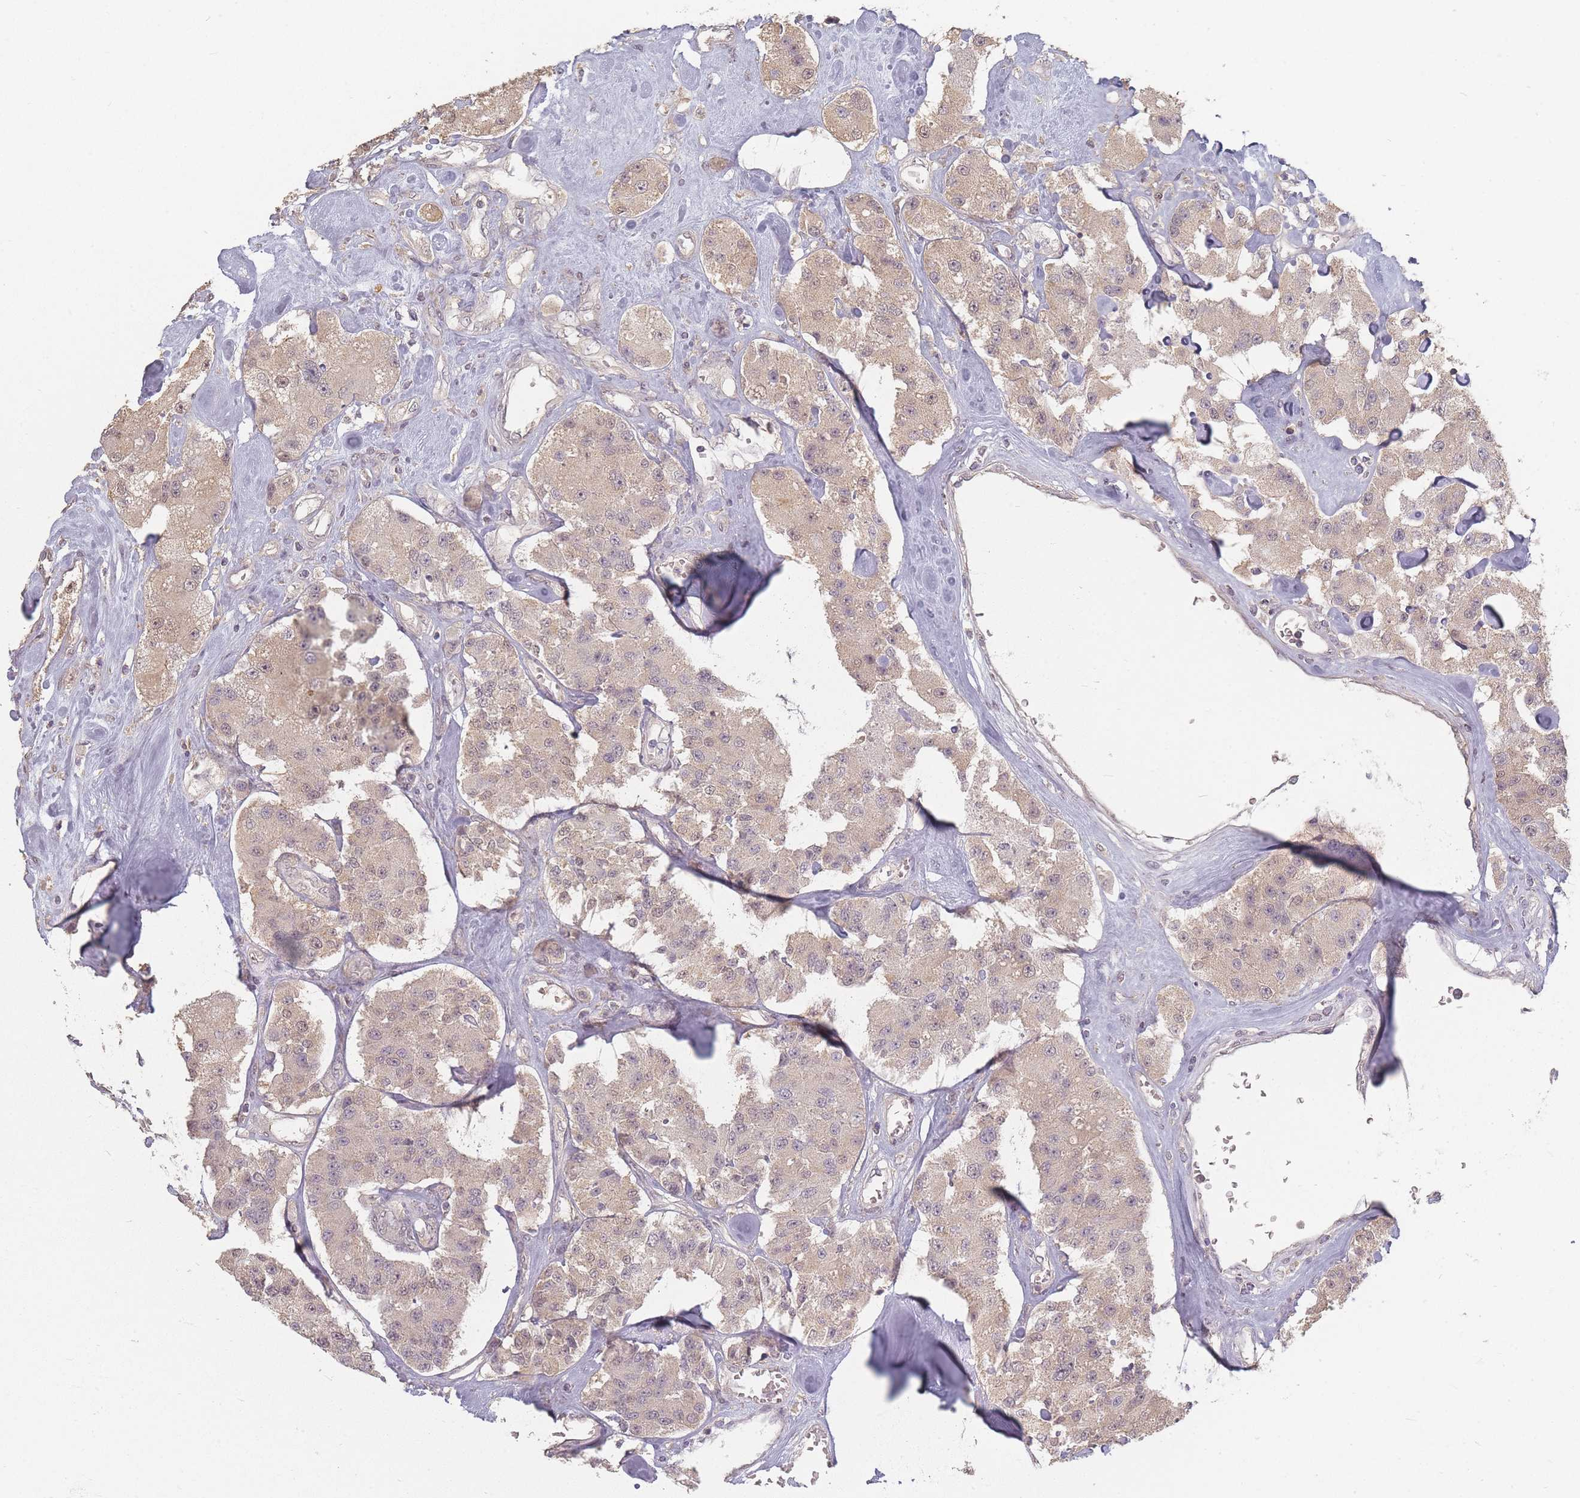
{"staining": {"intensity": "weak", "quantity": "25%-75%", "location": "cytoplasmic/membranous,nuclear"}, "tissue": "carcinoid", "cell_type": "Tumor cells", "image_type": "cancer", "snomed": [{"axis": "morphology", "description": "Carcinoid, malignant, NOS"}, {"axis": "topography", "description": "Pancreas"}], "caption": "Tumor cells show low levels of weak cytoplasmic/membranous and nuclear positivity in approximately 25%-75% of cells in human carcinoid (malignant).", "gene": "RFTN1", "patient": {"sex": "male", "age": 41}}